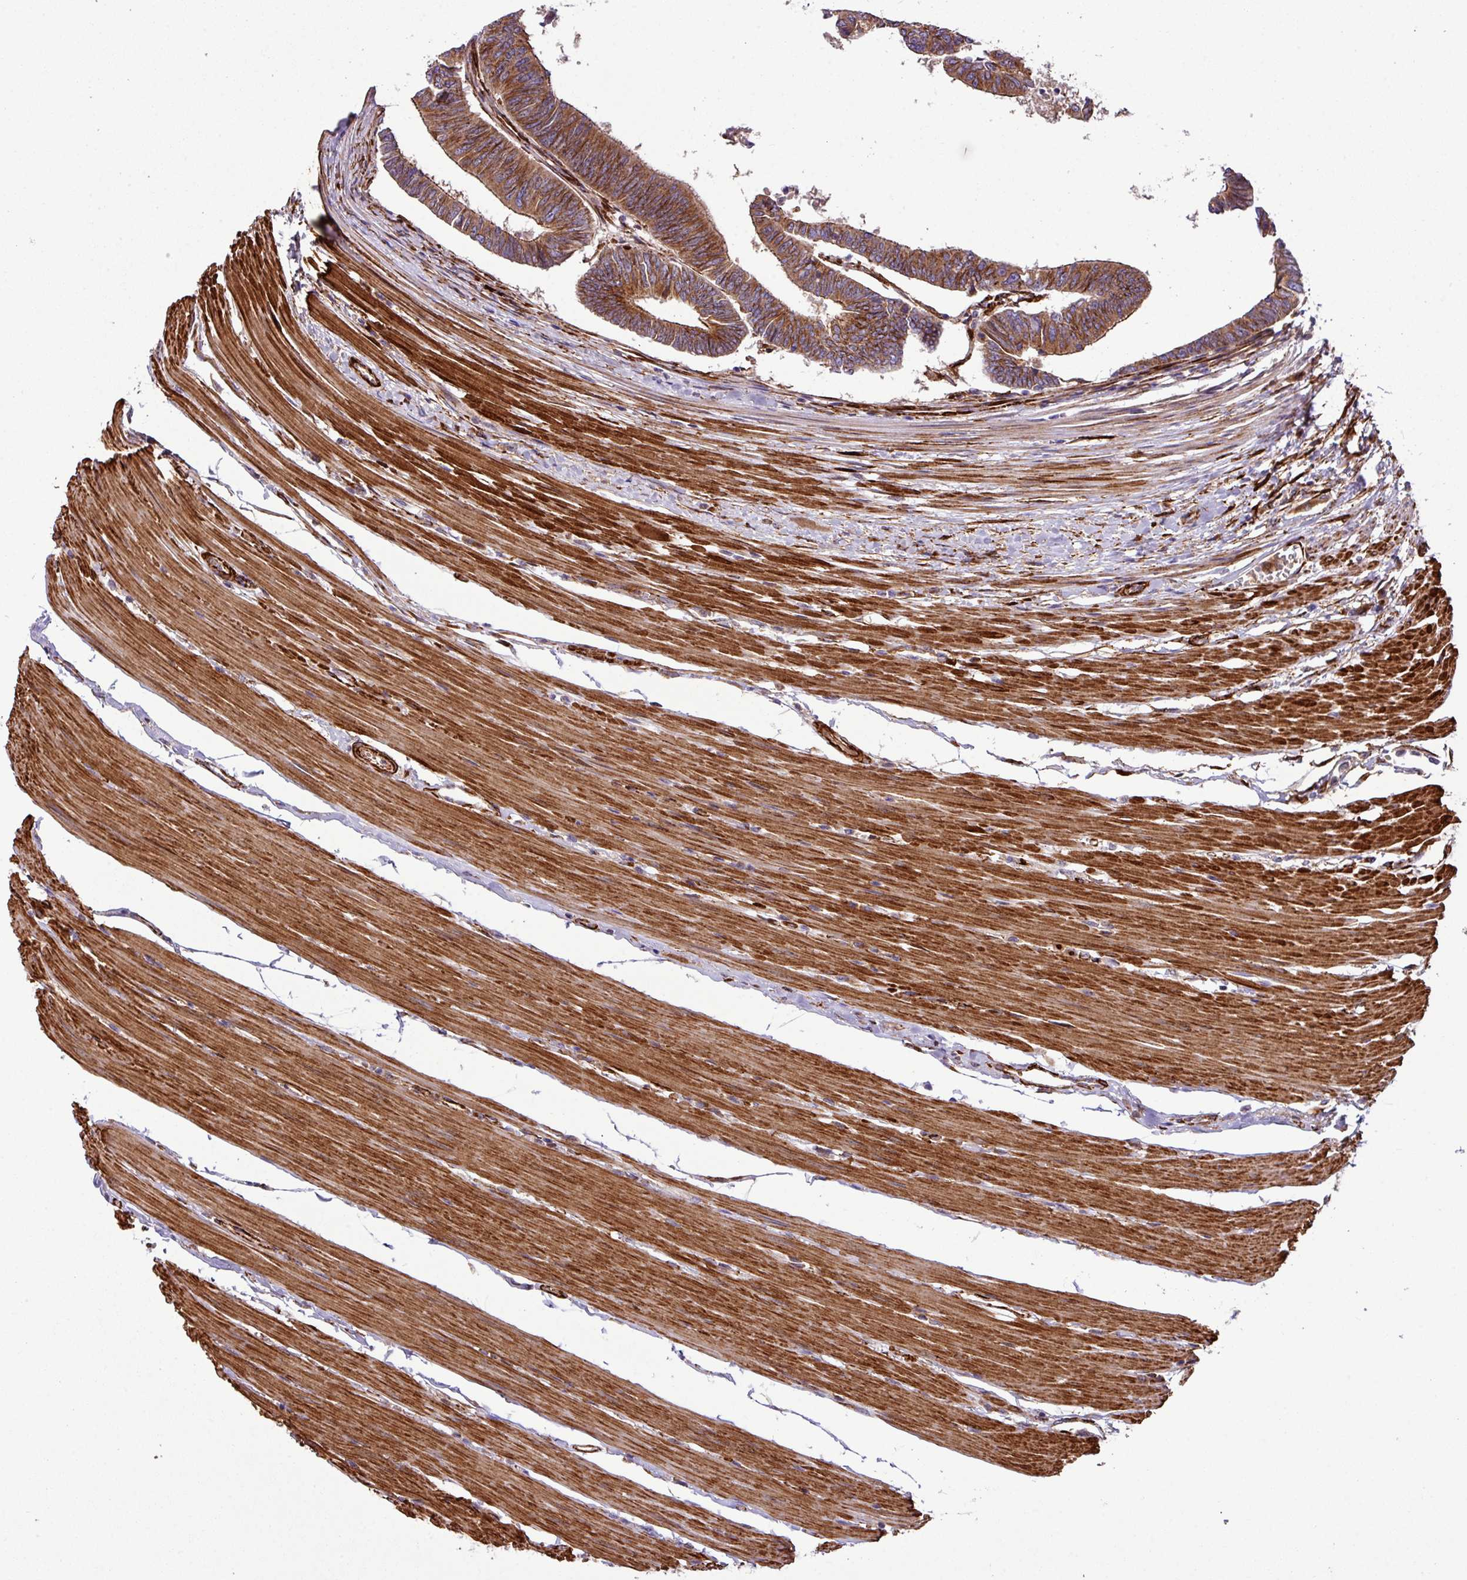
{"staining": {"intensity": "strong", "quantity": ">75%", "location": "cytoplasmic/membranous"}, "tissue": "colorectal cancer", "cell_type": "Tumor cells", "image_type": "cancer", "snomed": [{"axis": "morphology", "description": "Adenocarcinoma, NOS"}, {"axis": "topography", "description": "Rectum"}], "caption": "A brown stain labels strong cytoplasmic/membranous positivity of a protein in human colorectal cancer tumor cells.", "gene": "FAM47E", "patient": {"sex": "female", "age": 65}}